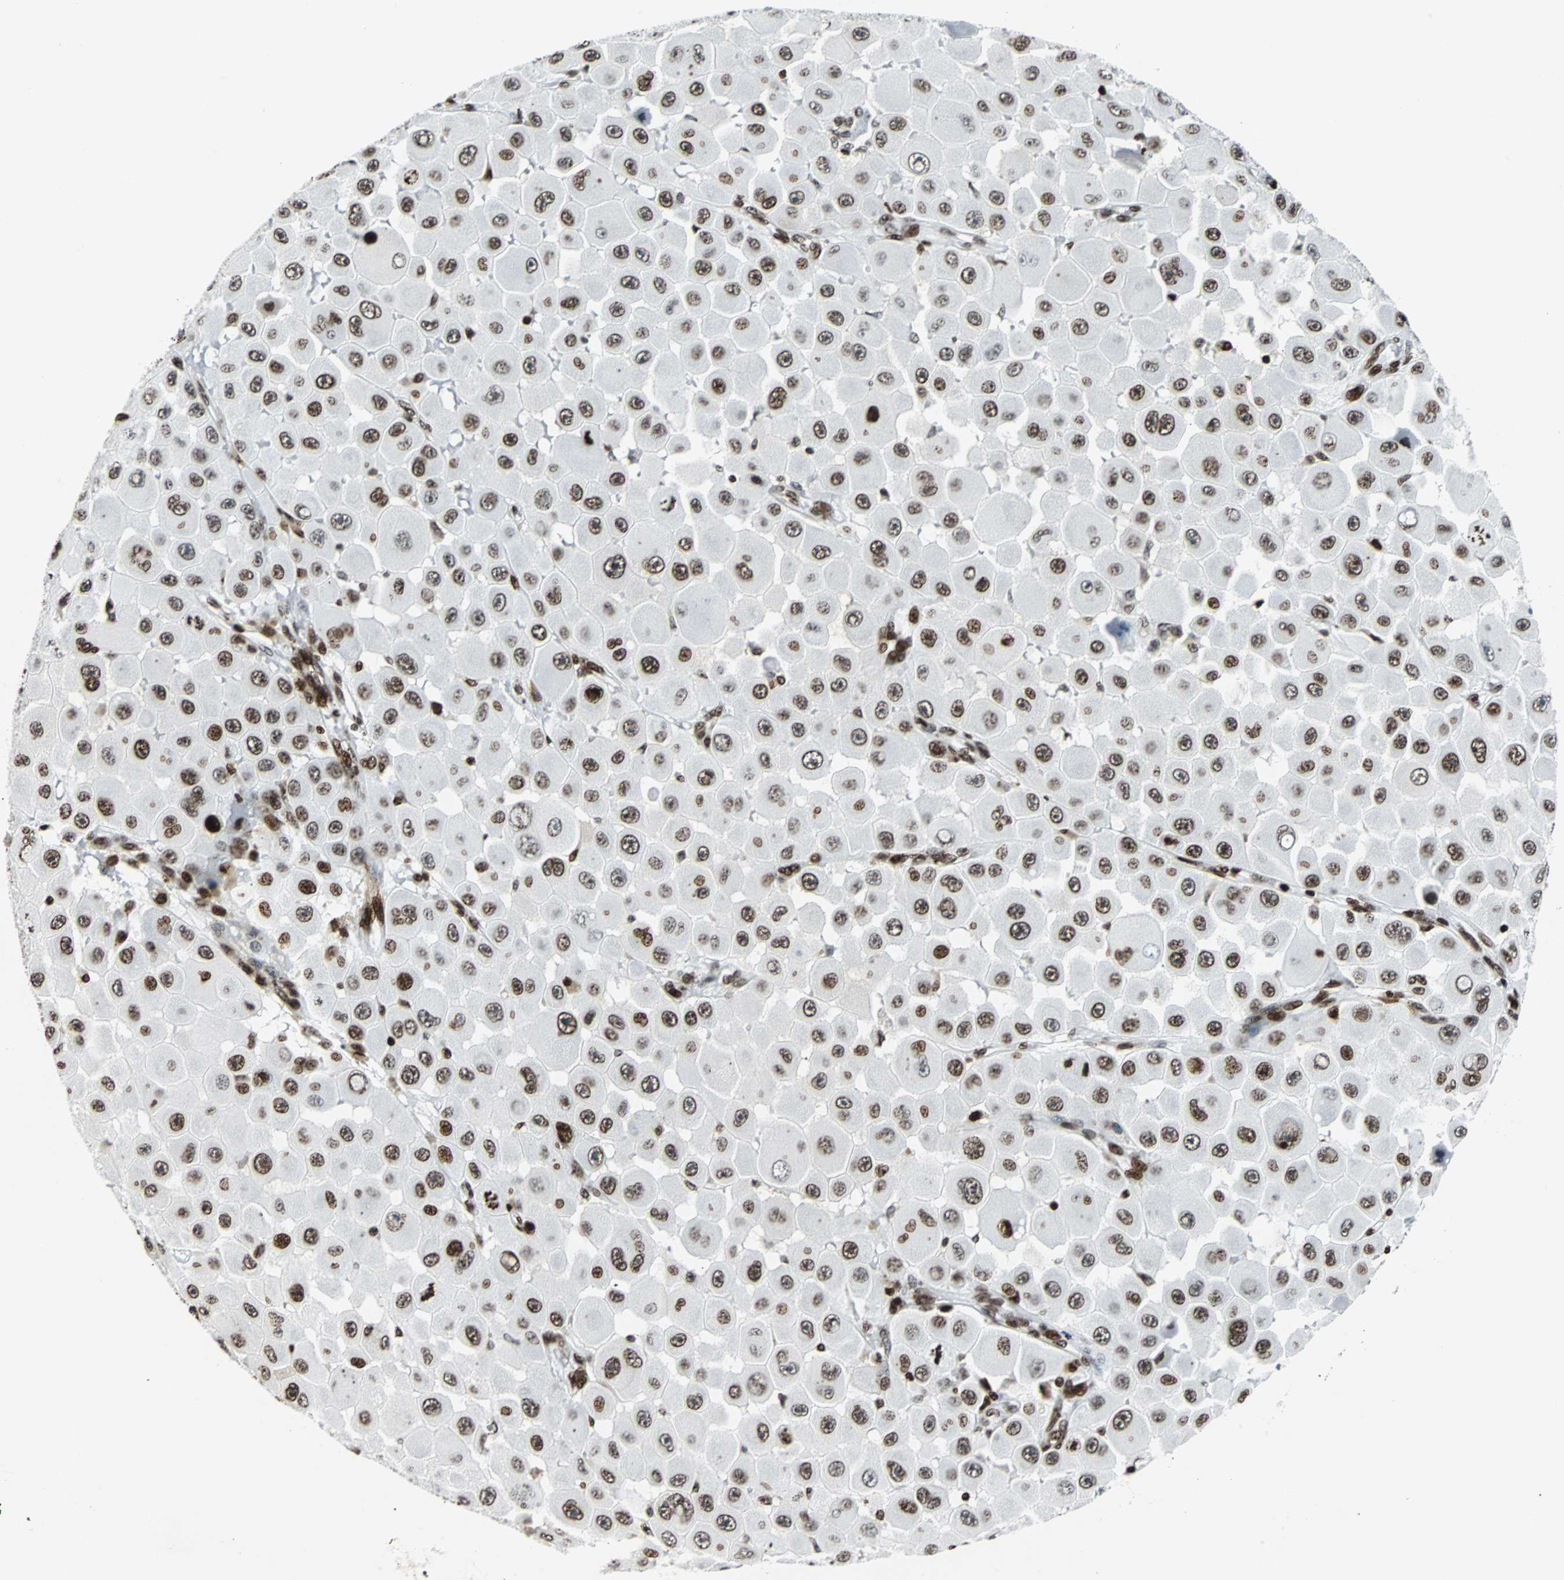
{"staining": {"intensity": "strong", "quantity": ">75%", "location": "nuclear"}, "tissue": "melanoma", "cell_type": "Tumor cells", "image_type": "cancer", "snomed": [{"axis": "morphology", "description": "Malignant melanoma, NOS"}, {"axis": "topography", "description": "Skin"}], "caption": "Immunohistochemical staining of human malignant melanoma shows high levels of strong nuclear staining in approximately >75% of tumor cells.", "gene": "ZNF131", "patient": {"sex": "female", "age": 81}}